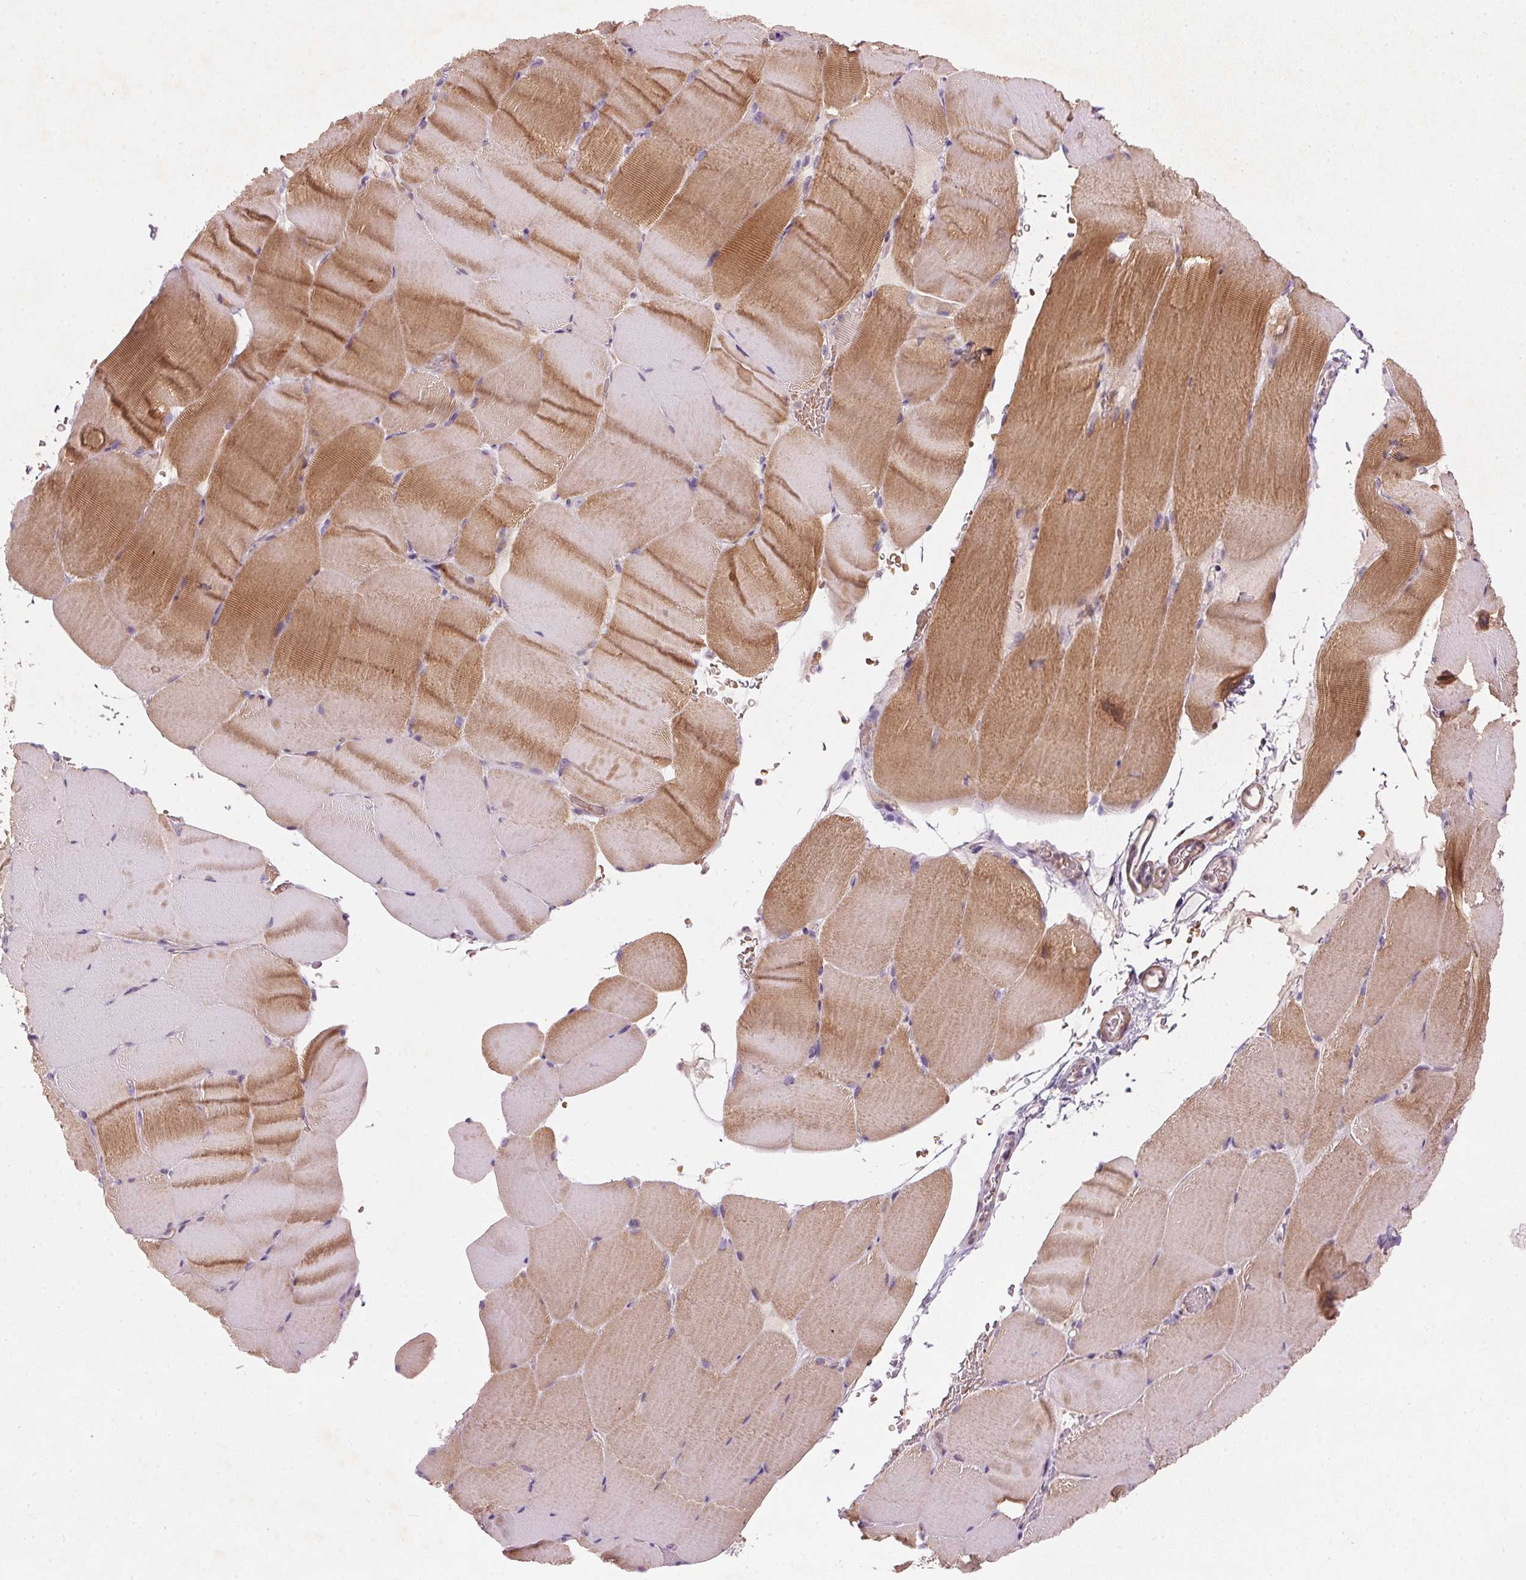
{"staining": {"intensity": "moderate", "quantity": "25%-75%", "location": "cytoplasmic/membranous"}, "tissue": "skeletal muscle", "cell_type": "Myocytes", "image_type": "normal", "snomed": [{"axis": "morphology", "description": "Normal tissue, NOS"}, {"axis": "topography", "description": "Skeletal muscle"}], "caption": "Skeletal muscle stained for a protein (brown) shows moderate cytoplasmic/membranous positive positivity in approximately 25%-75% of myocytes.", "gene": "KCNK15", "patient": {"sex": "female", "age": 37}}